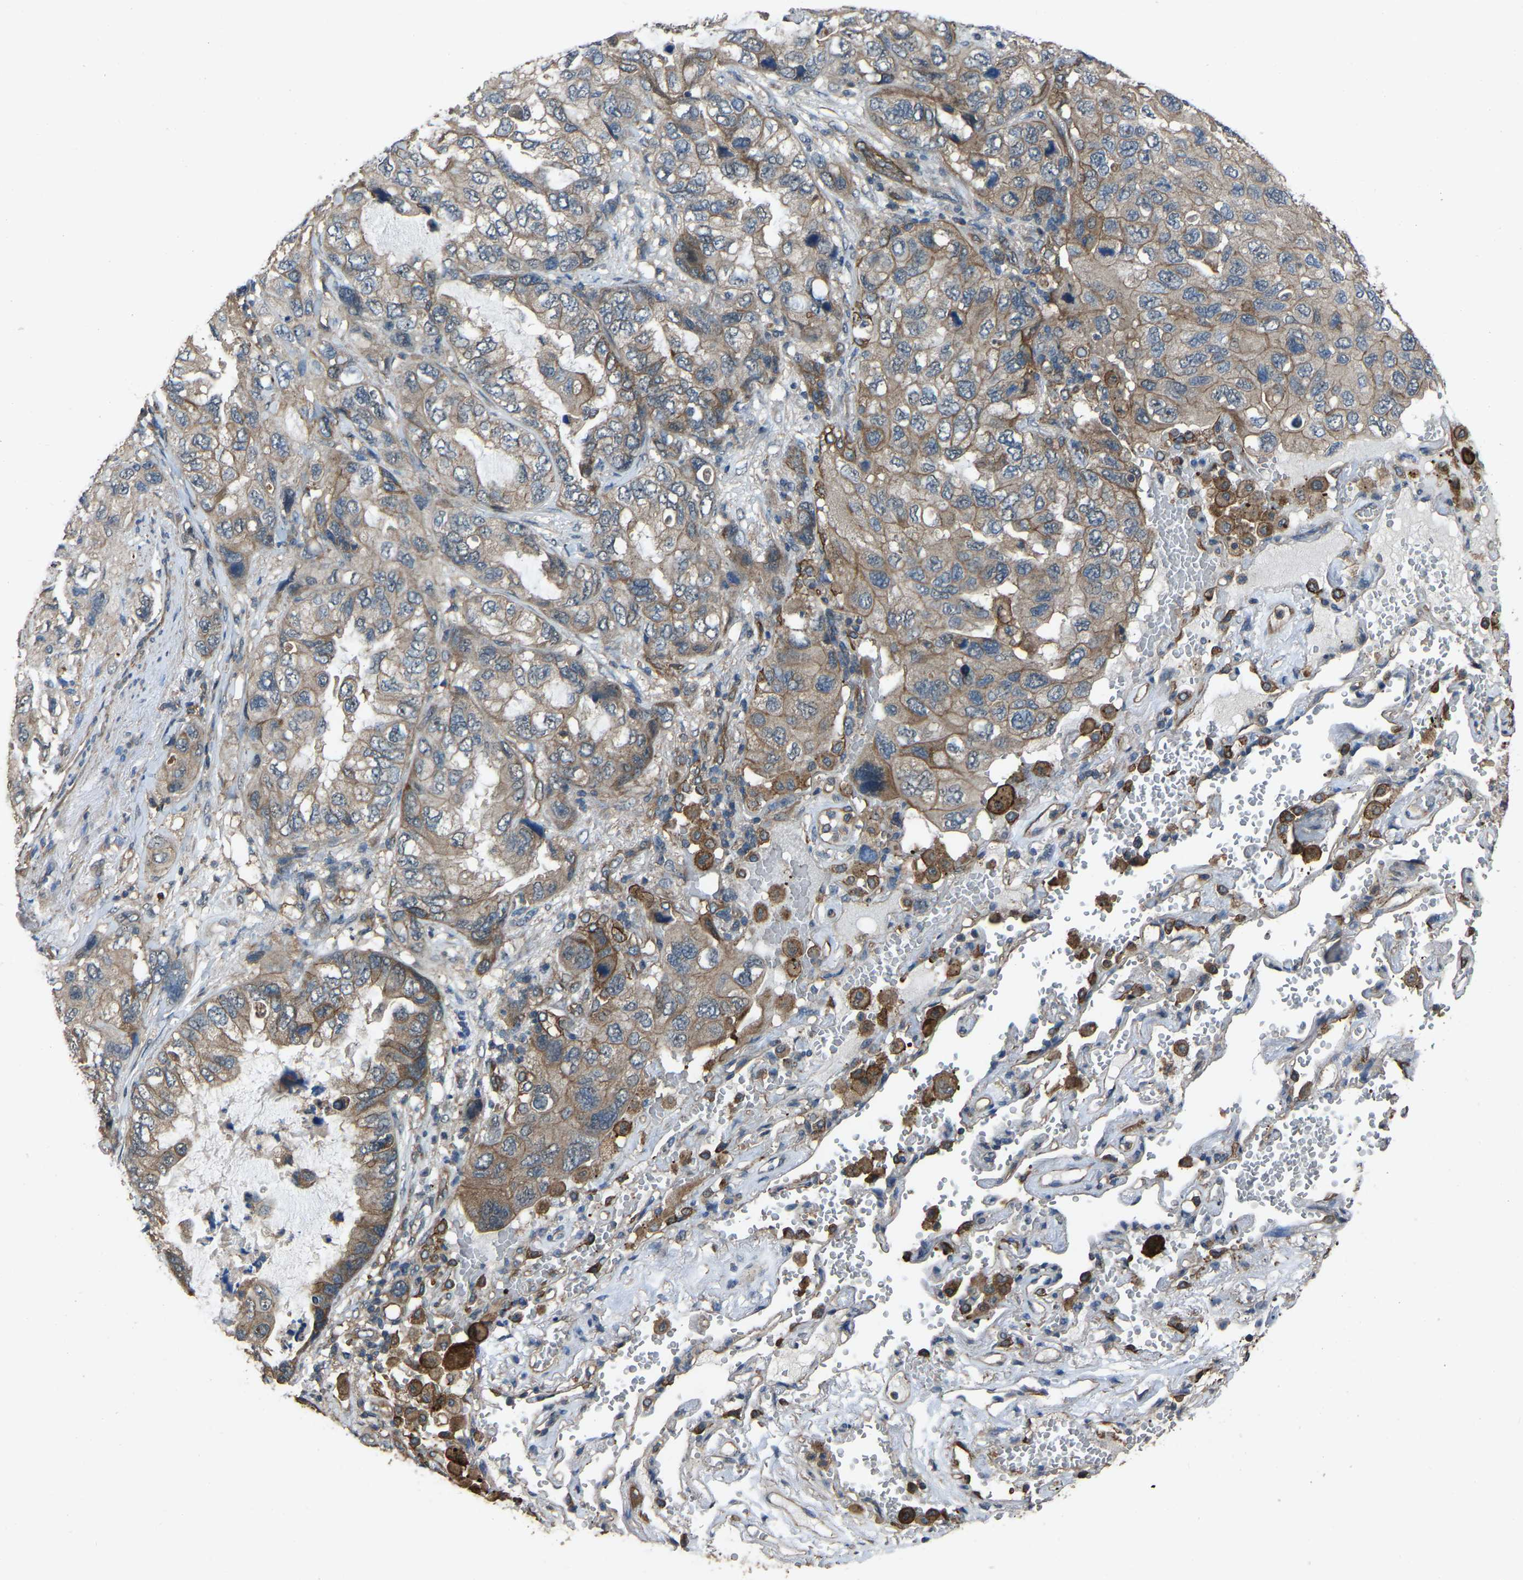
{"staining": {"intensity": "weak", "quantity": "25%-75%", "location": "cytoplasmic/membranous"}, "tissue": "lung cancer", "cell_type": "Tumor cells", "image_type": "cancer", "snomed": [{"axis": "morphology", "description": "Squamous cell carcinoma, NOS"}, {"axis": "topography", "description": "Lung"}], "caption": "Lung squamous cell carcinoma was stained to show a protein in brown. There is low levels of weak cytoplasmic/membranous expression in about 25%-75% of tumor cells. (Stains: DAB (3,3'-diaminobenzidine) in brown, nuclei in blue, Microscopy: brightfield microscopy at high magnification).", "gene": "SLC4A2", "patient": {"sex": "female", "age": 73}}